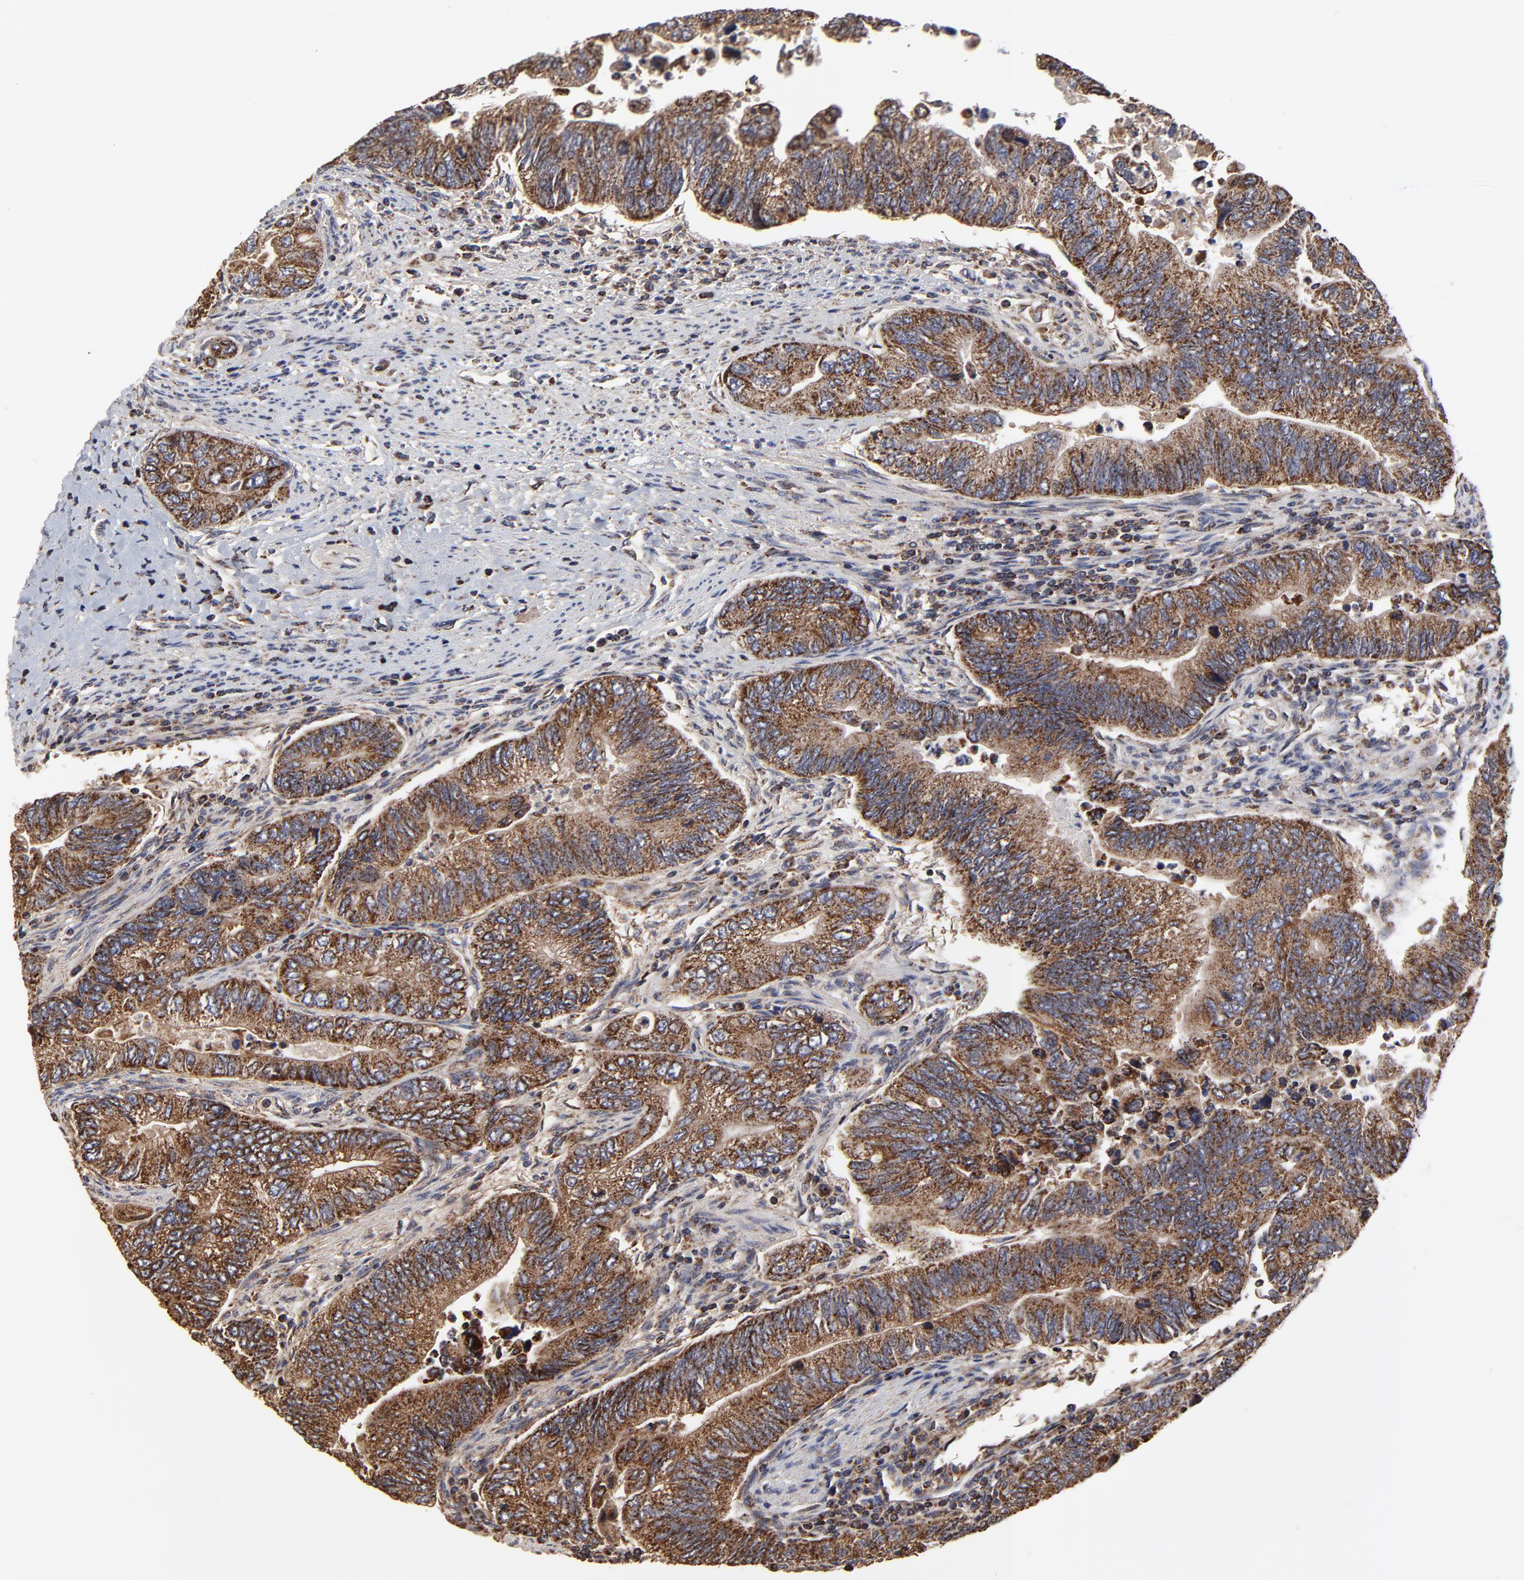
{"staining": {"intensity": "moderate", "quantity": ">75%", "location": "cytoplasmic/membranous"}, "tissue": "colorectal cancer", "cell_type": "Tumor cells", "image_type": "cancer", "snomed": [{"axis": "morphology", "description": "Adenocarcinoma, NOS"}, {"axis": "topography", "description": "Colon"}], "caption": "Human colorectal cancer stained with a protein marker demonstrates moderate staining in tumor cells.", "gene": "ZNF550", "patient": {"sex": "female", "age": 11}}